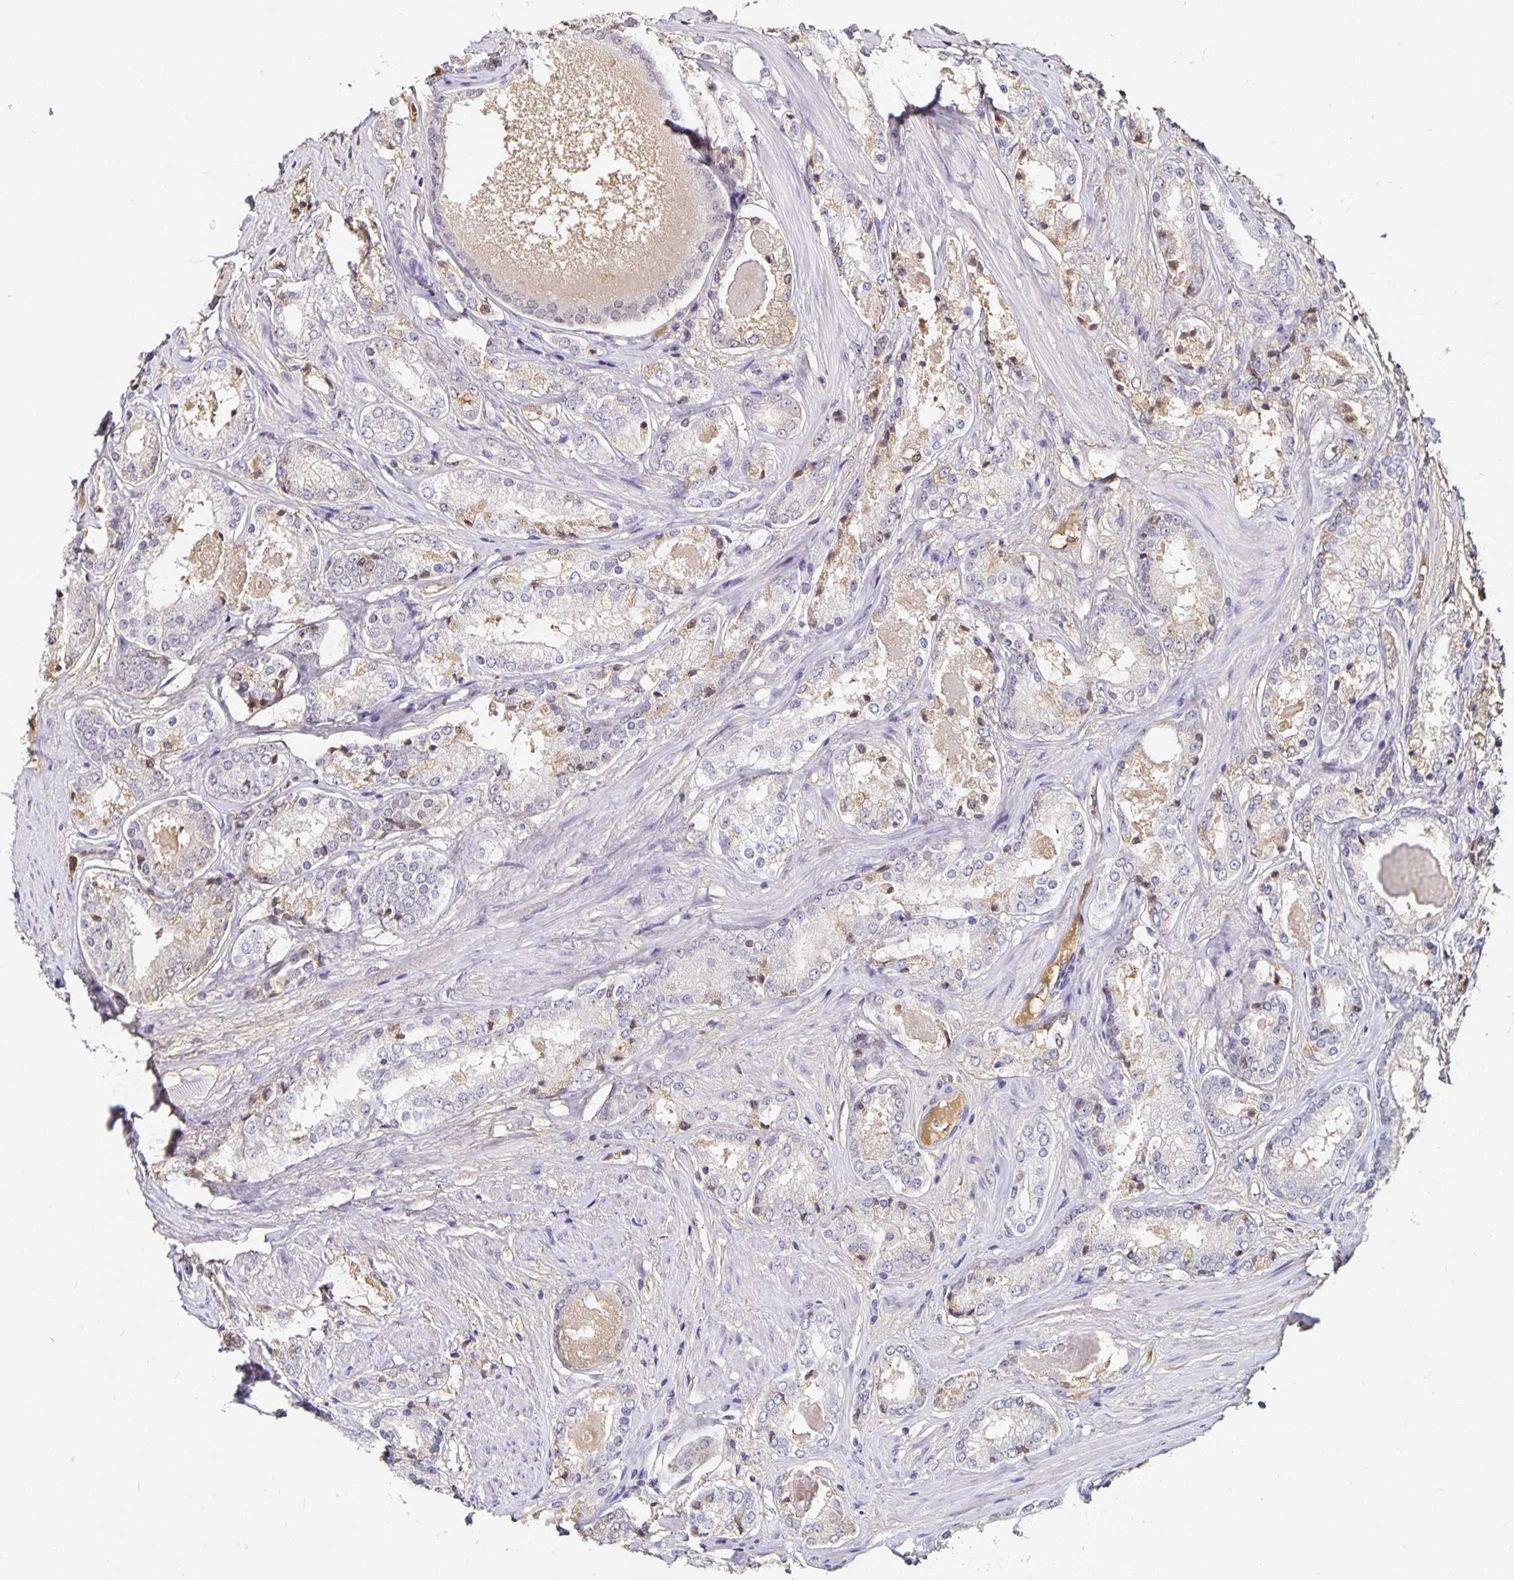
{"staining": {"intensity": "weak", "quantity": "<25%", "location": "cytoplasmic/membranous"}, "tissue": "prostate cancer", "cell_type": "Tumor cells", "image_type": "cancer", "snomed": [{"axis": "morphology", "description": "Adenocarcinoma, NOS"}, {"axis": "morphology", "description": "Adenocarcinoma, Low grade"}, {"axis": "topography", "description": "Prostate"}], "caption": "This is a micrograph of IHC staining of prostate cancer, which shows no positivity in tumor cells.", "gene": "TTR", "patient": {"sex": "male", "age": 68}}